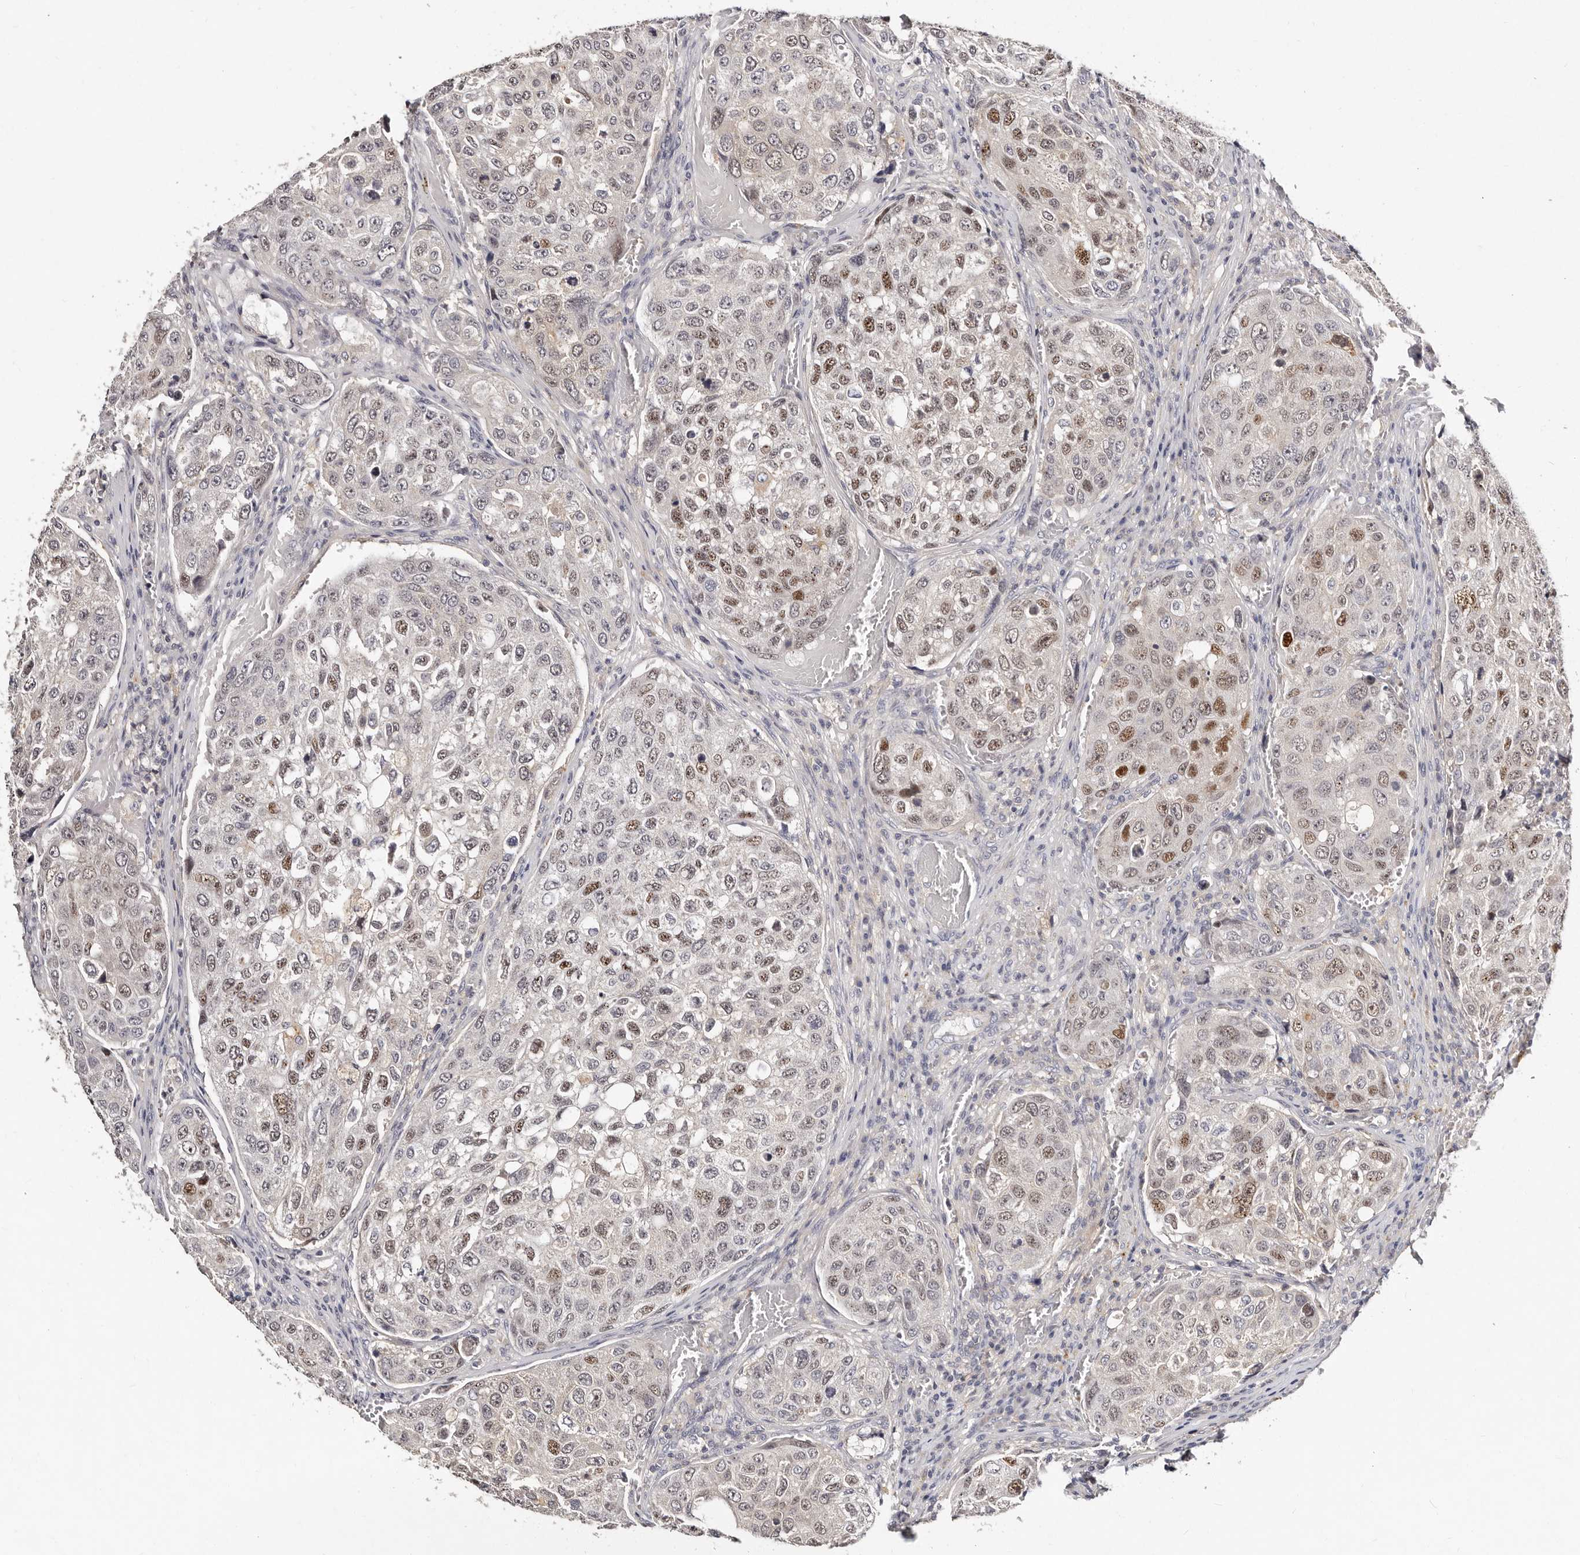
{"staining": {"intensity": "moderate", "quantity": "<25%", "location": "nuclear"}, "tissue": "urothelial cancer", "cell_type": "Tumor cells", "image_type": "cancer", "snomed": [{"axis": "morphology", "description": "Urothelial carcinoma, High grade"}, {"axis": "topography", "description": "Lymph node"}, {"axis": "topography", "description": "Urinary bladder"}], "caption": "This histopathology image shows urothelial cancer stained with immunohistochemistry to label a protein in brown. The nuclear of tumor cells show moderate positivity for the protein. Nuclei are counter-stained blue.", "gene": "MRPS33", "patient": {"sex": "male", "age": 51}}